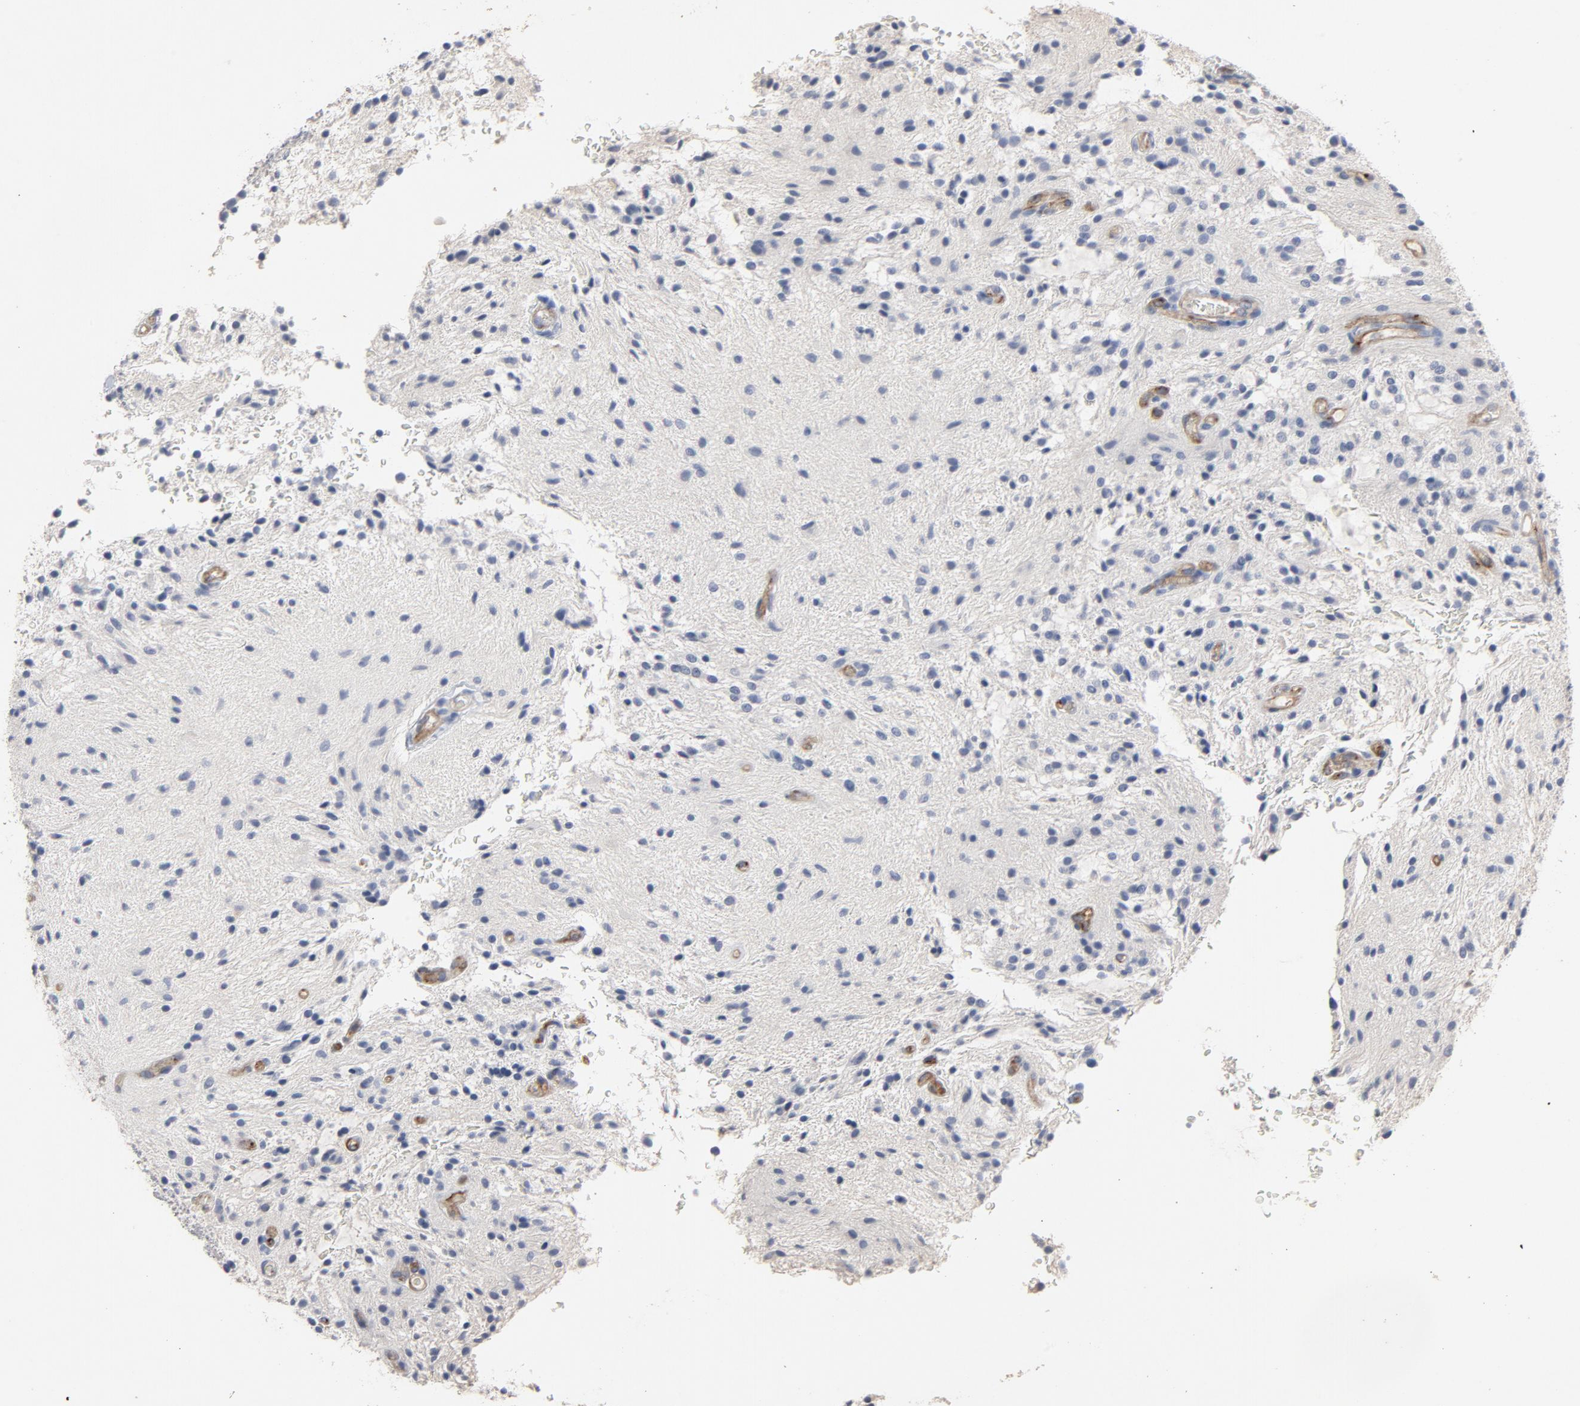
{"staining": {"intensity": "negative", "quantity": "none", "location": "none"}, "tissue": "glioma", "cell_type": "Tumor cells", "image_type": "cancer", "snomed": [{"axis": "morphology", "description": "Glioma, malignant, NOS"}, {"axis": "topography", "description": "Cerebellum"}], "caption": "Tumor cells show no significant protein positivity in glioma.", "gene": "KDR", "patient": {"sex": "female", "age": 10}}